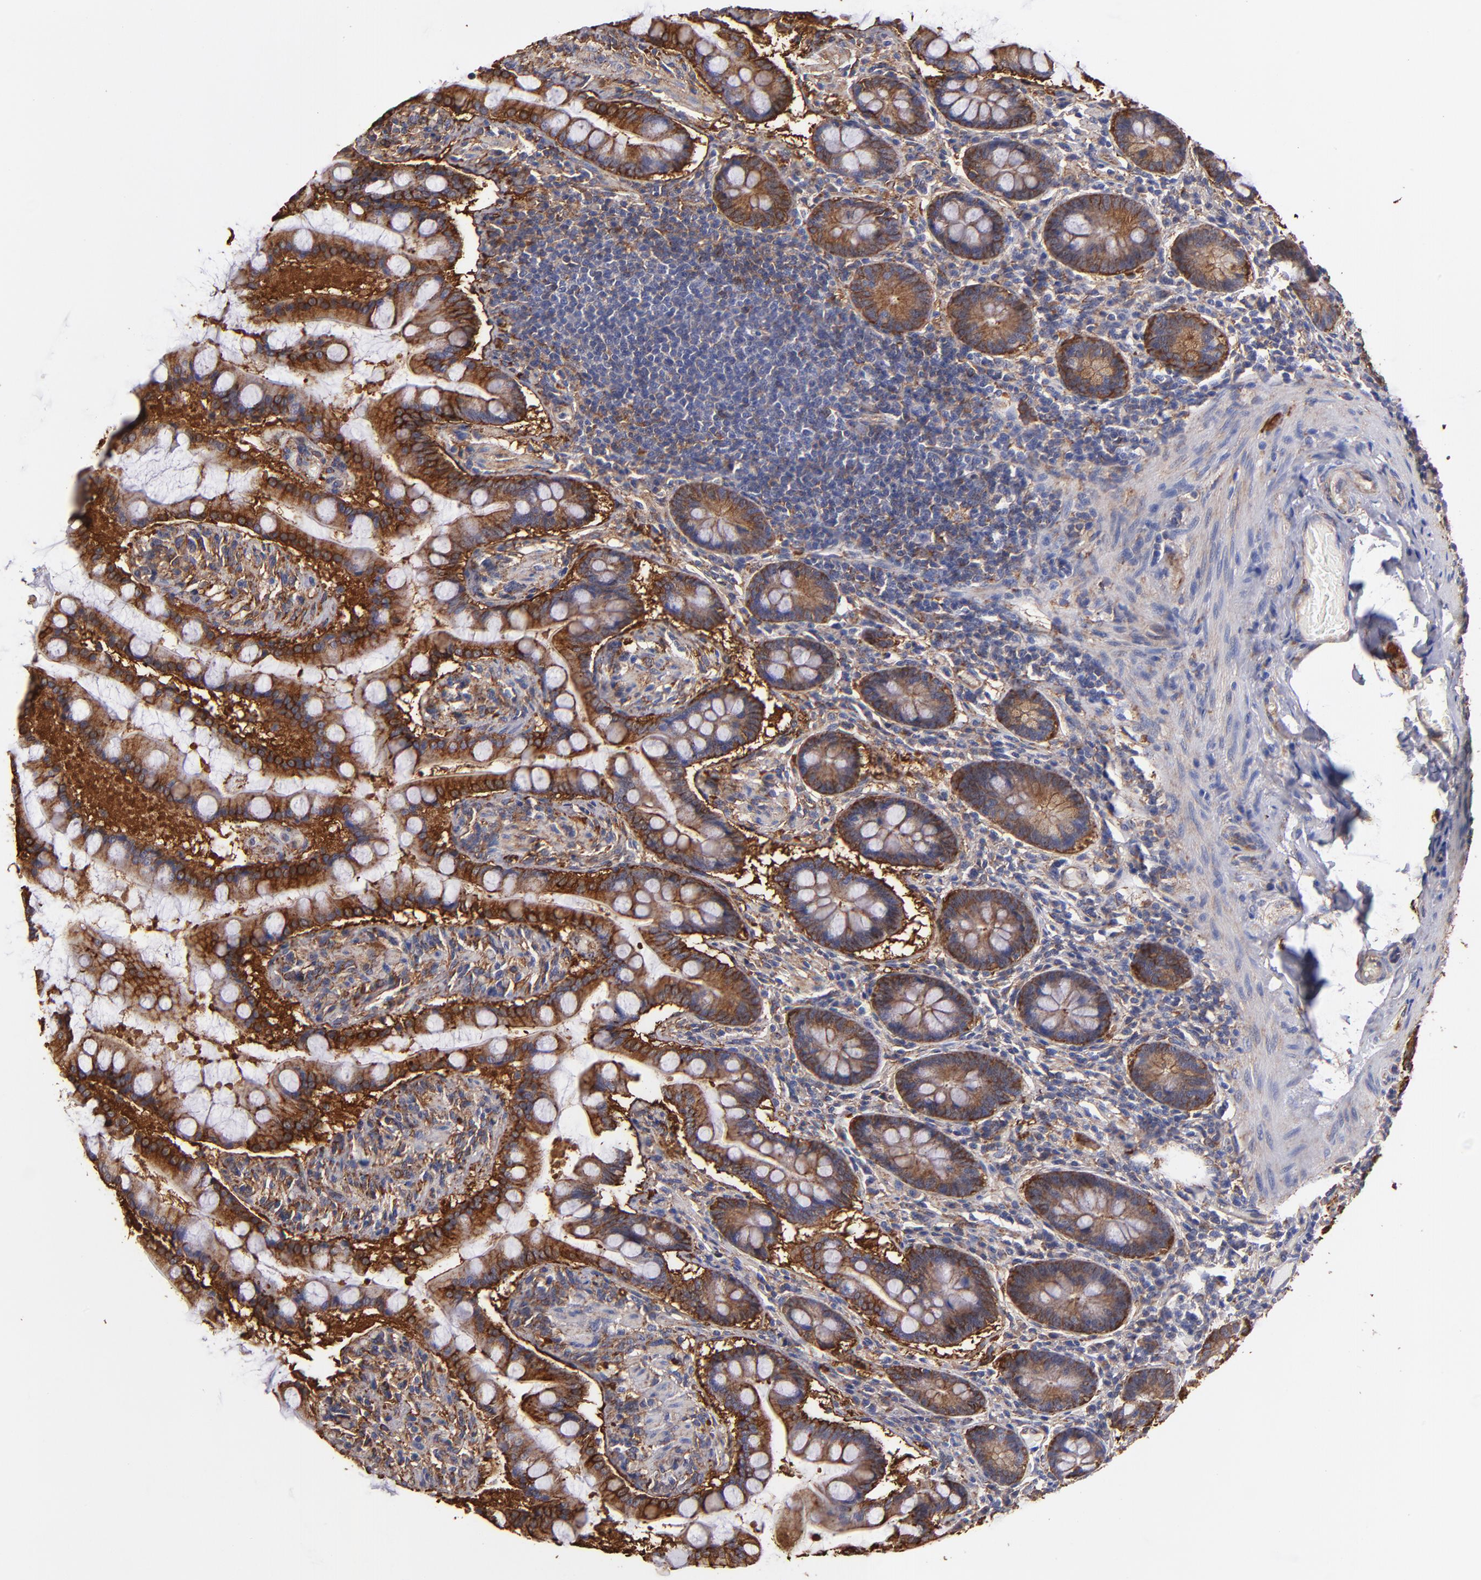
{"staining": {"intensity": "strong", "quantity": ">75%", "location": "cytoplasmic/membranous"}, "tissue": "small intestine", "cell_type": "Glandular cells", "image_type": "normal", "snomed": [{"axis": "morphology", "description": "Normal tissue, NOS"}, {"axis": "topography", "description": "Small intestine"}], "caption": "Brown immunohistochemical staining in unremarkable small intestine shows strong cytoplasmic/membranous staining in approximately >75% of glandular cells. The protein is shown in brown color, while the nuclei are stained blue.", "gene": "MVP", "patient": {"sex": "male", "age": 41}}